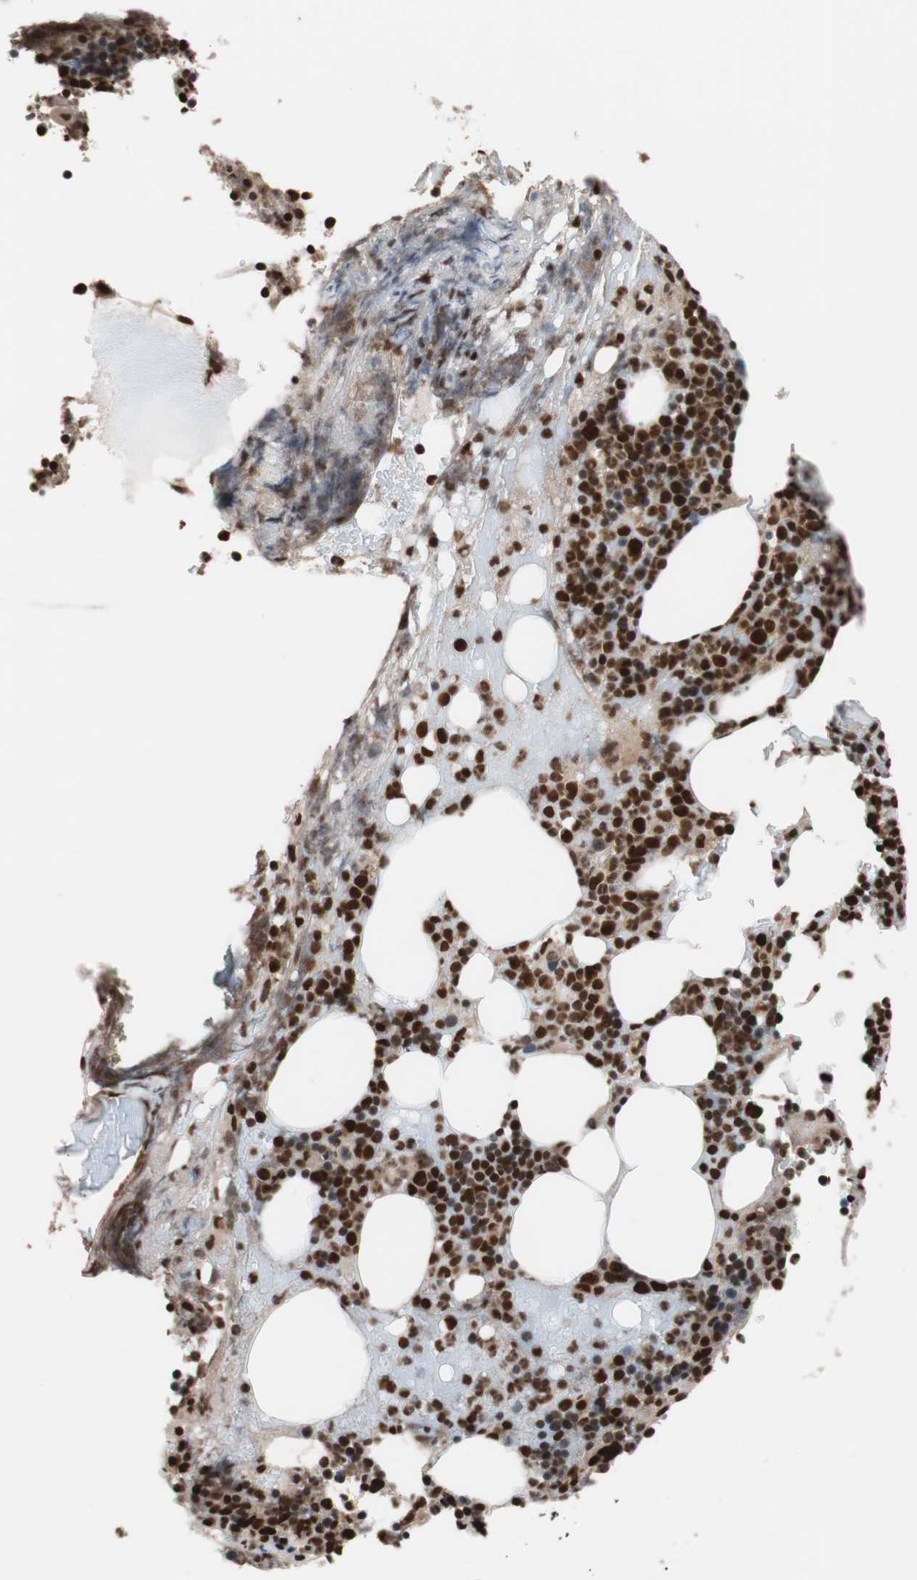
{"staining": {"intensity": "strong", "quantity": ">75%", "location": "nuclear"}, "tissue": "bone marrow", "cell_type": "Hematopoietic cells", "image_type": "normal", "snomed": [{"axis": "morphology", "description": "Normal tissue, NOS"}, {"axis": "topography", "description": "Bone marrow"}], "caption": "This micrograph demonstrates immunohistochemistry (IHC) staining of benign bone marrow, with high strong nuclear expression in about >75% of hematopoietic cells.", "gene": "CHAMP1", "patient": {"sex": "female", "age": 66}}